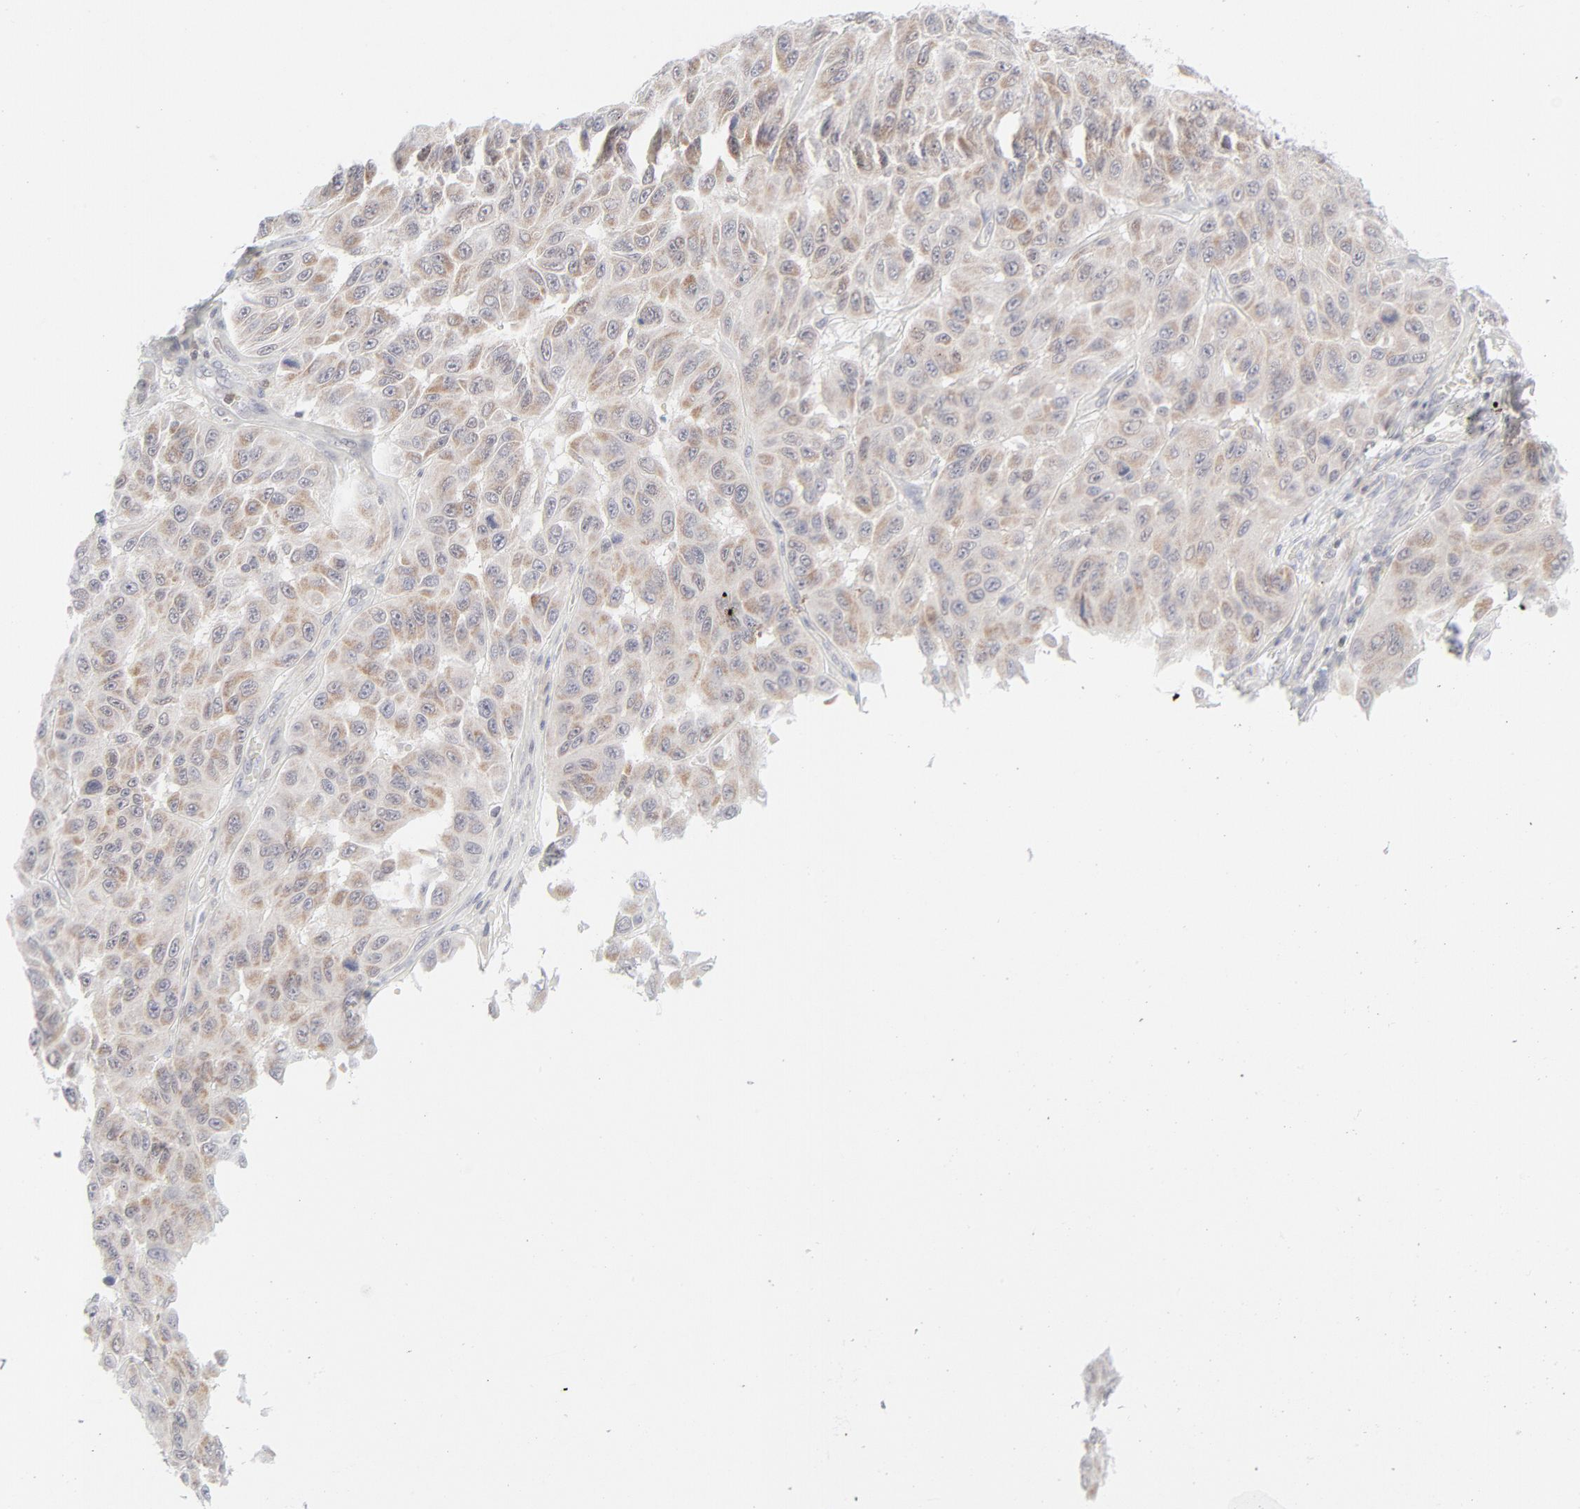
{"staining": {"intensity": "moderate", "quantity": ">75%", "location": "cytoplasmic/membranous"}, "tissue": "melanoma", "cell_type": "Tumor cells", "image_type": "cancer", "snomed": [{"axis": "morphology", "description": "Malignant melanoma, NOS"}, {"axis": "topography", "description": "Skin"}], "caption": "Approximately >75% of tumor cells in melanoma display moderate cytoplasmic/membranous protein positivity as visualized by brown immunohistochemical staining.", "gene": "PRKCB", "patient": {"sex": "male", "age": 30}}